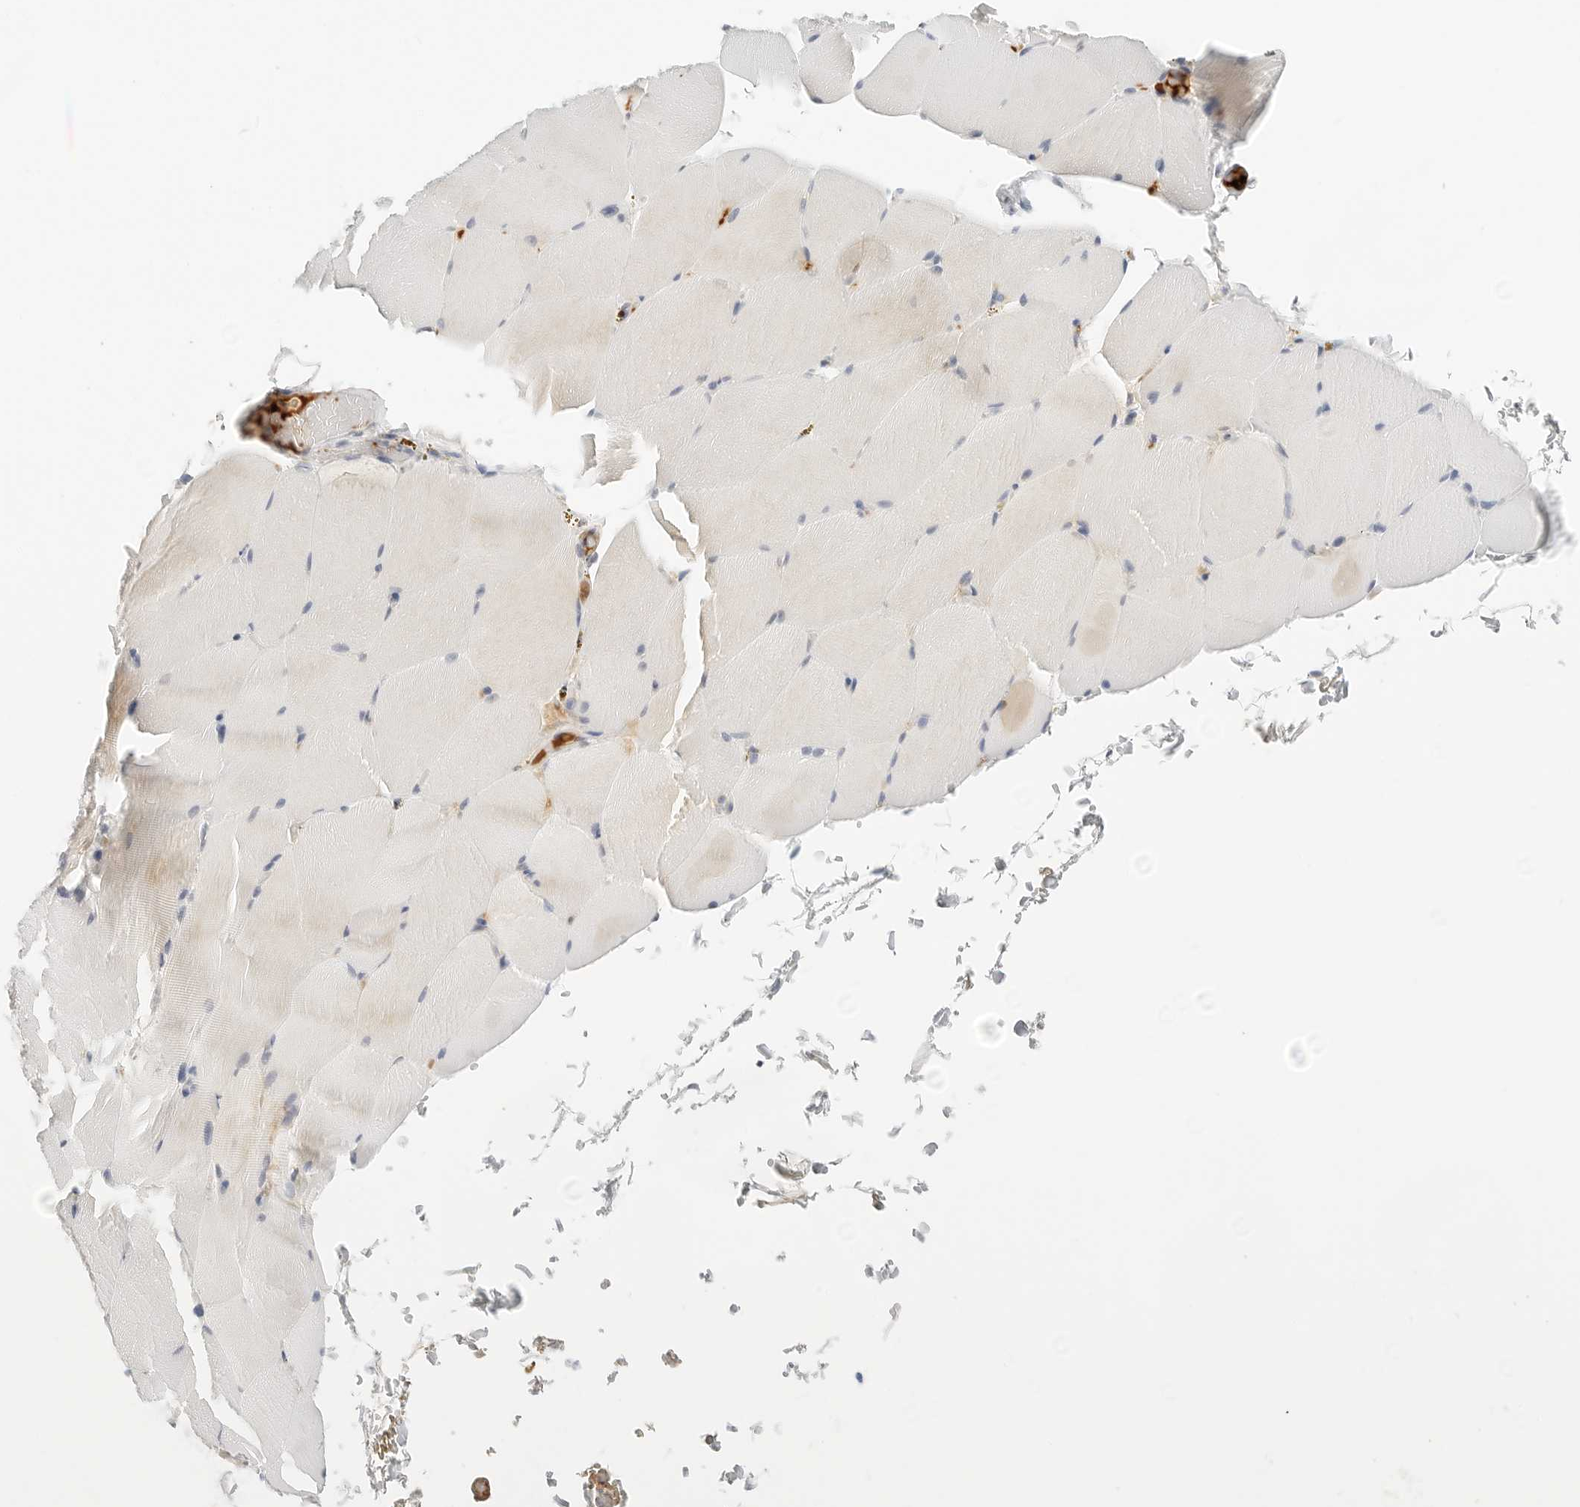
{"staining": {"intensity": "negative", "quantity": "none", "location": "none"}, "tissue": "skeletal muscle", "cell_type": "Myocytes", "image_type": "normal", "snomed": [{"axis": "morphology", "description": "Normal tissue, NOS"}, {"axis": "topography", "description": "Skeletal muscle"}, {"axis": "topography", "description": "Parathyroid gland"}], "caption": "A high-resolution micrograph shows immunohistochemistry (IHC) staining of unremarkable skeletal muscle, which shows no significant expression in myocytes. Nuclei are stained in blue.", "gene": "PKDCC", "patient": {"sex": "female", "age": 37}}